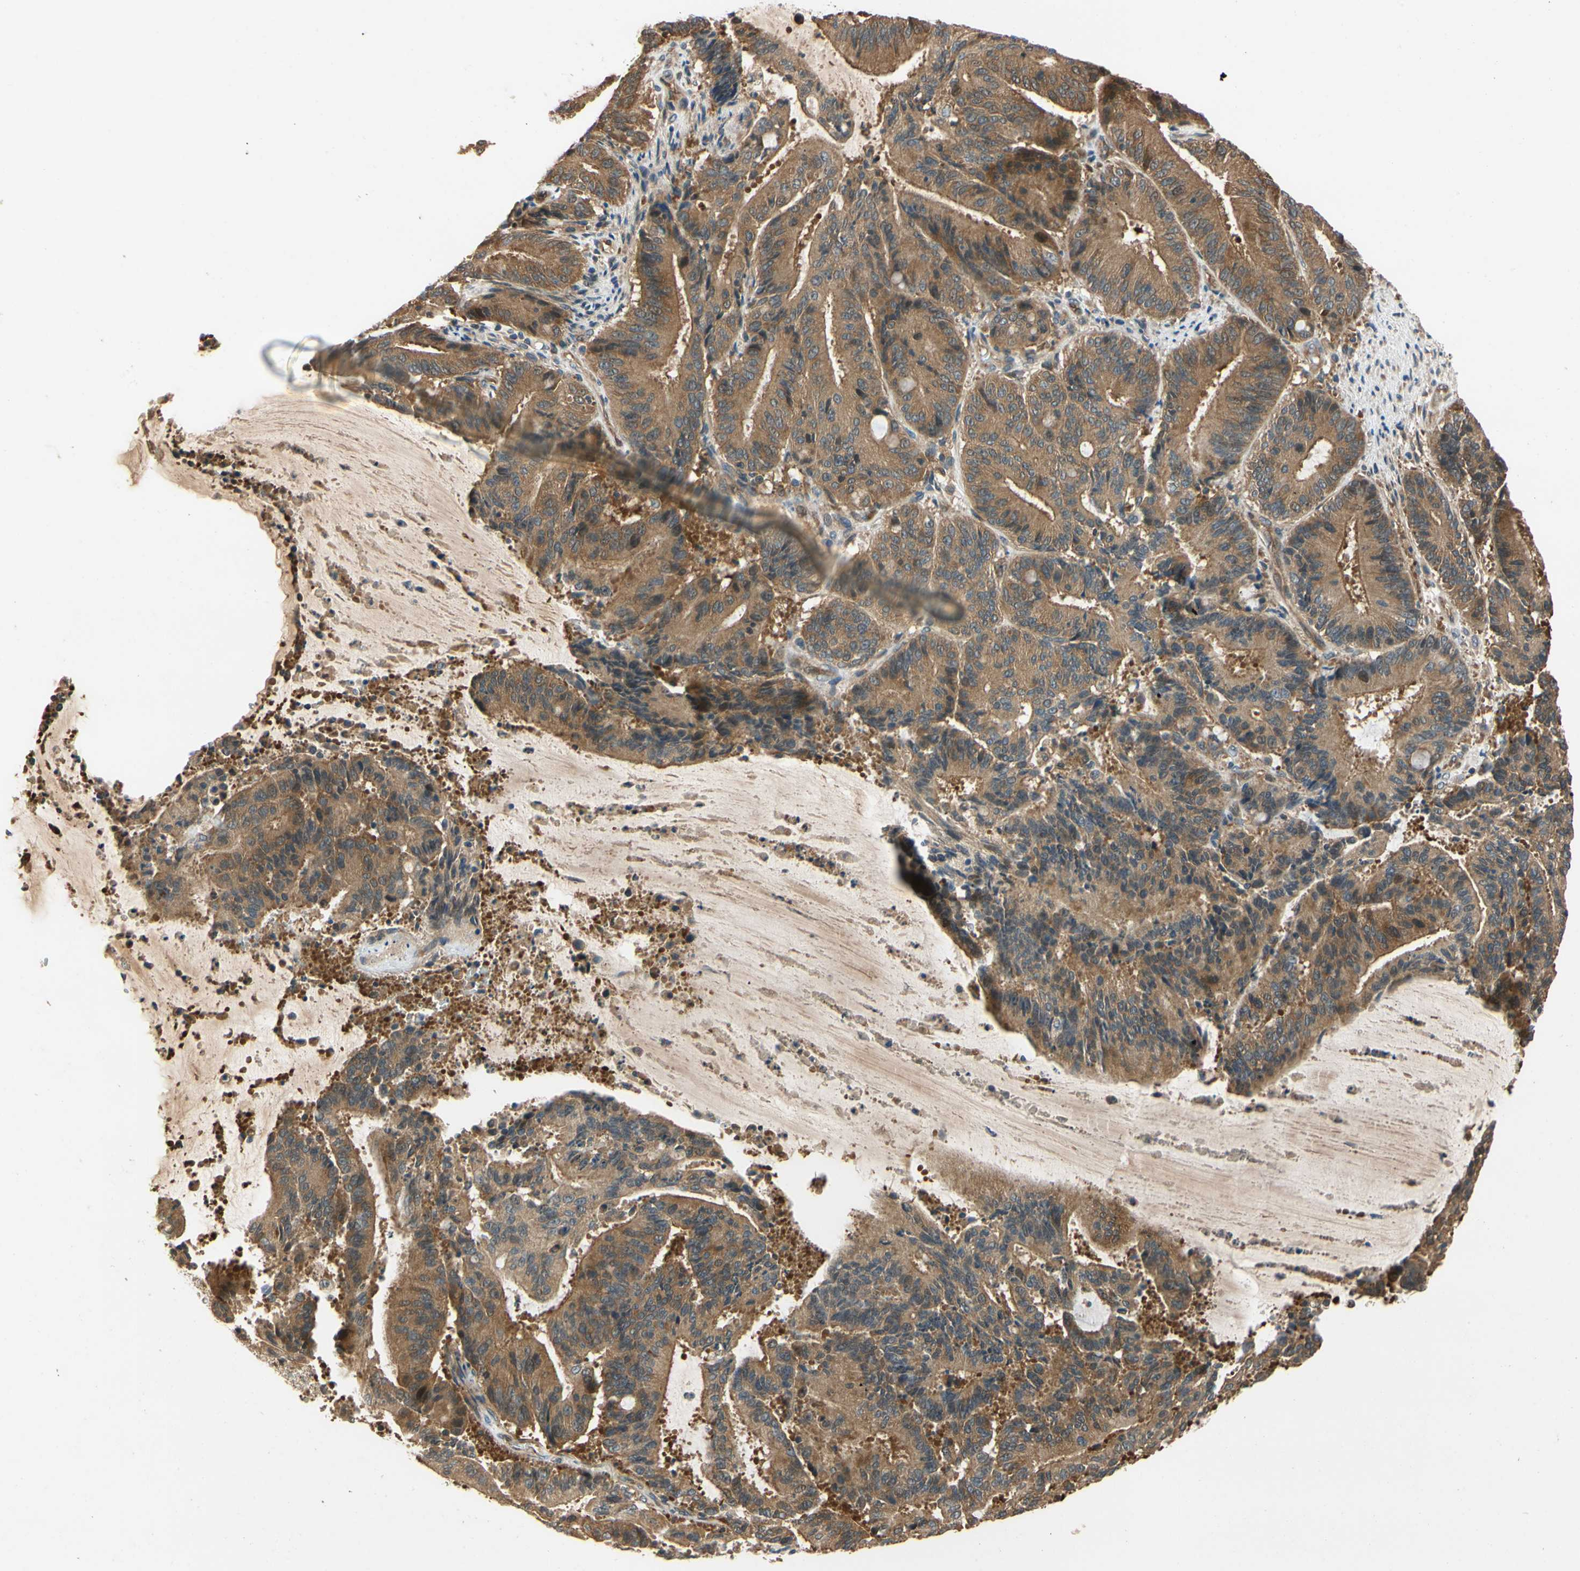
{"staining": {"intensity": "moderate", "quantity": ">75%", "location": "cytoplasmic/membranous"}, "tissue": "liver cancer", "cell_type": "Tumor cells", "image_type": "cancer", "snomed": [{"axis": "morphology", "description": "Cholangiocarcinoma"}, {"axis": "topography", "description": "Liver"}], "caption": "Moderate cytoplasmic/membranous protein positivity is identified in approximately >75% of tumor cells in liver cancer (cholangiocarcinoma).", "gene": "TDRP", "patient": {"sex": "female", "age": 73}}